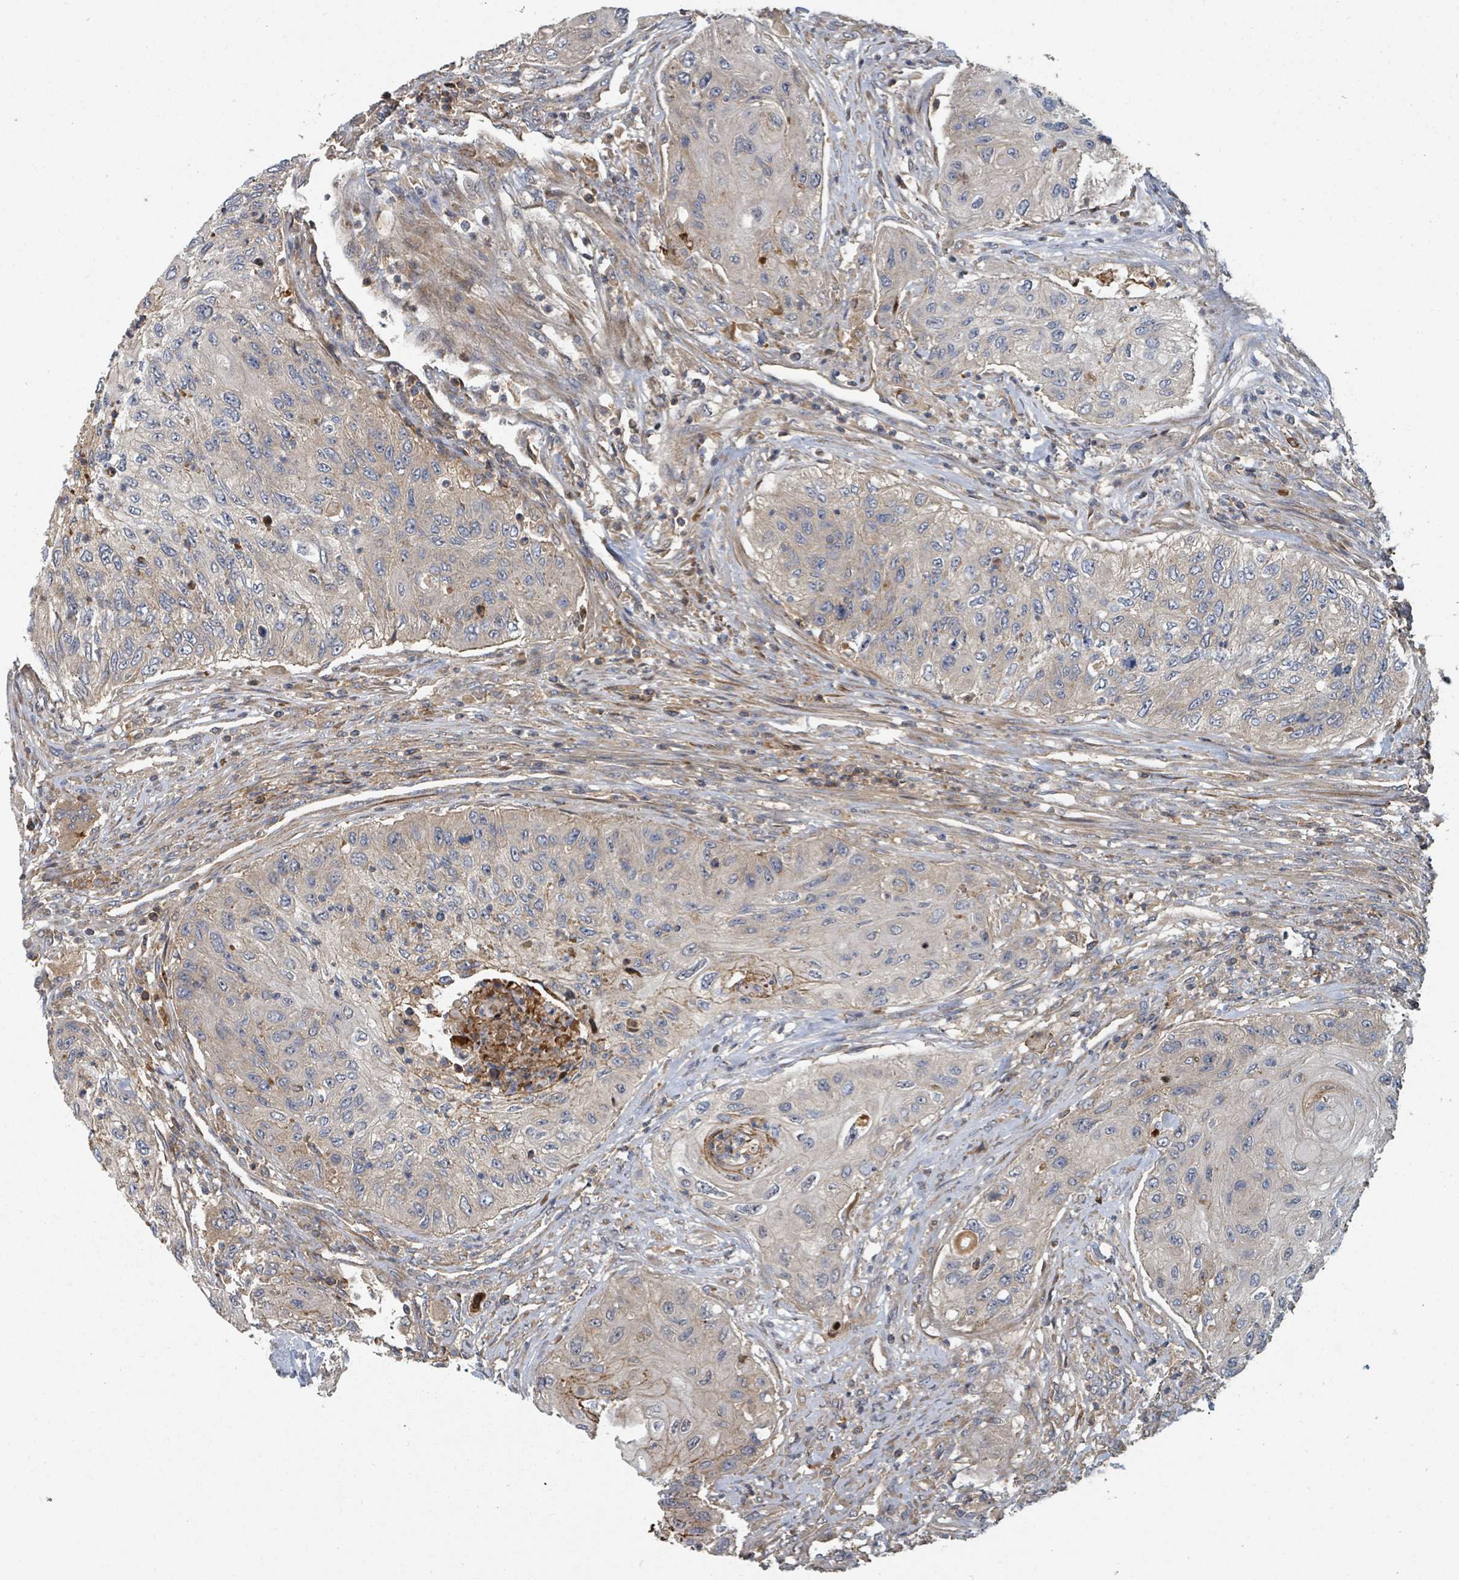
{"staining": {"intensity": "moderate", "quantity": "<25%", "location": "cytoplasmic/membranous"}, "tissue": "urothelial cancer", "cell_type": "Tumor cells", "image_type": "cancer", "snomed": [{"axis": "morphology", "description": "Urothelial carcinoma, High grade"}, {"axis": "topography", "description": "Urinary bladder"}], "caption": "High-grade urothelial carcinoma stained for a protein (brown) shows moderate cytoplasmic/membranous positive staining in about <25% of tumor cells.", "gene": "DPM1", "patient": {"sex": "female", "age": 60}}